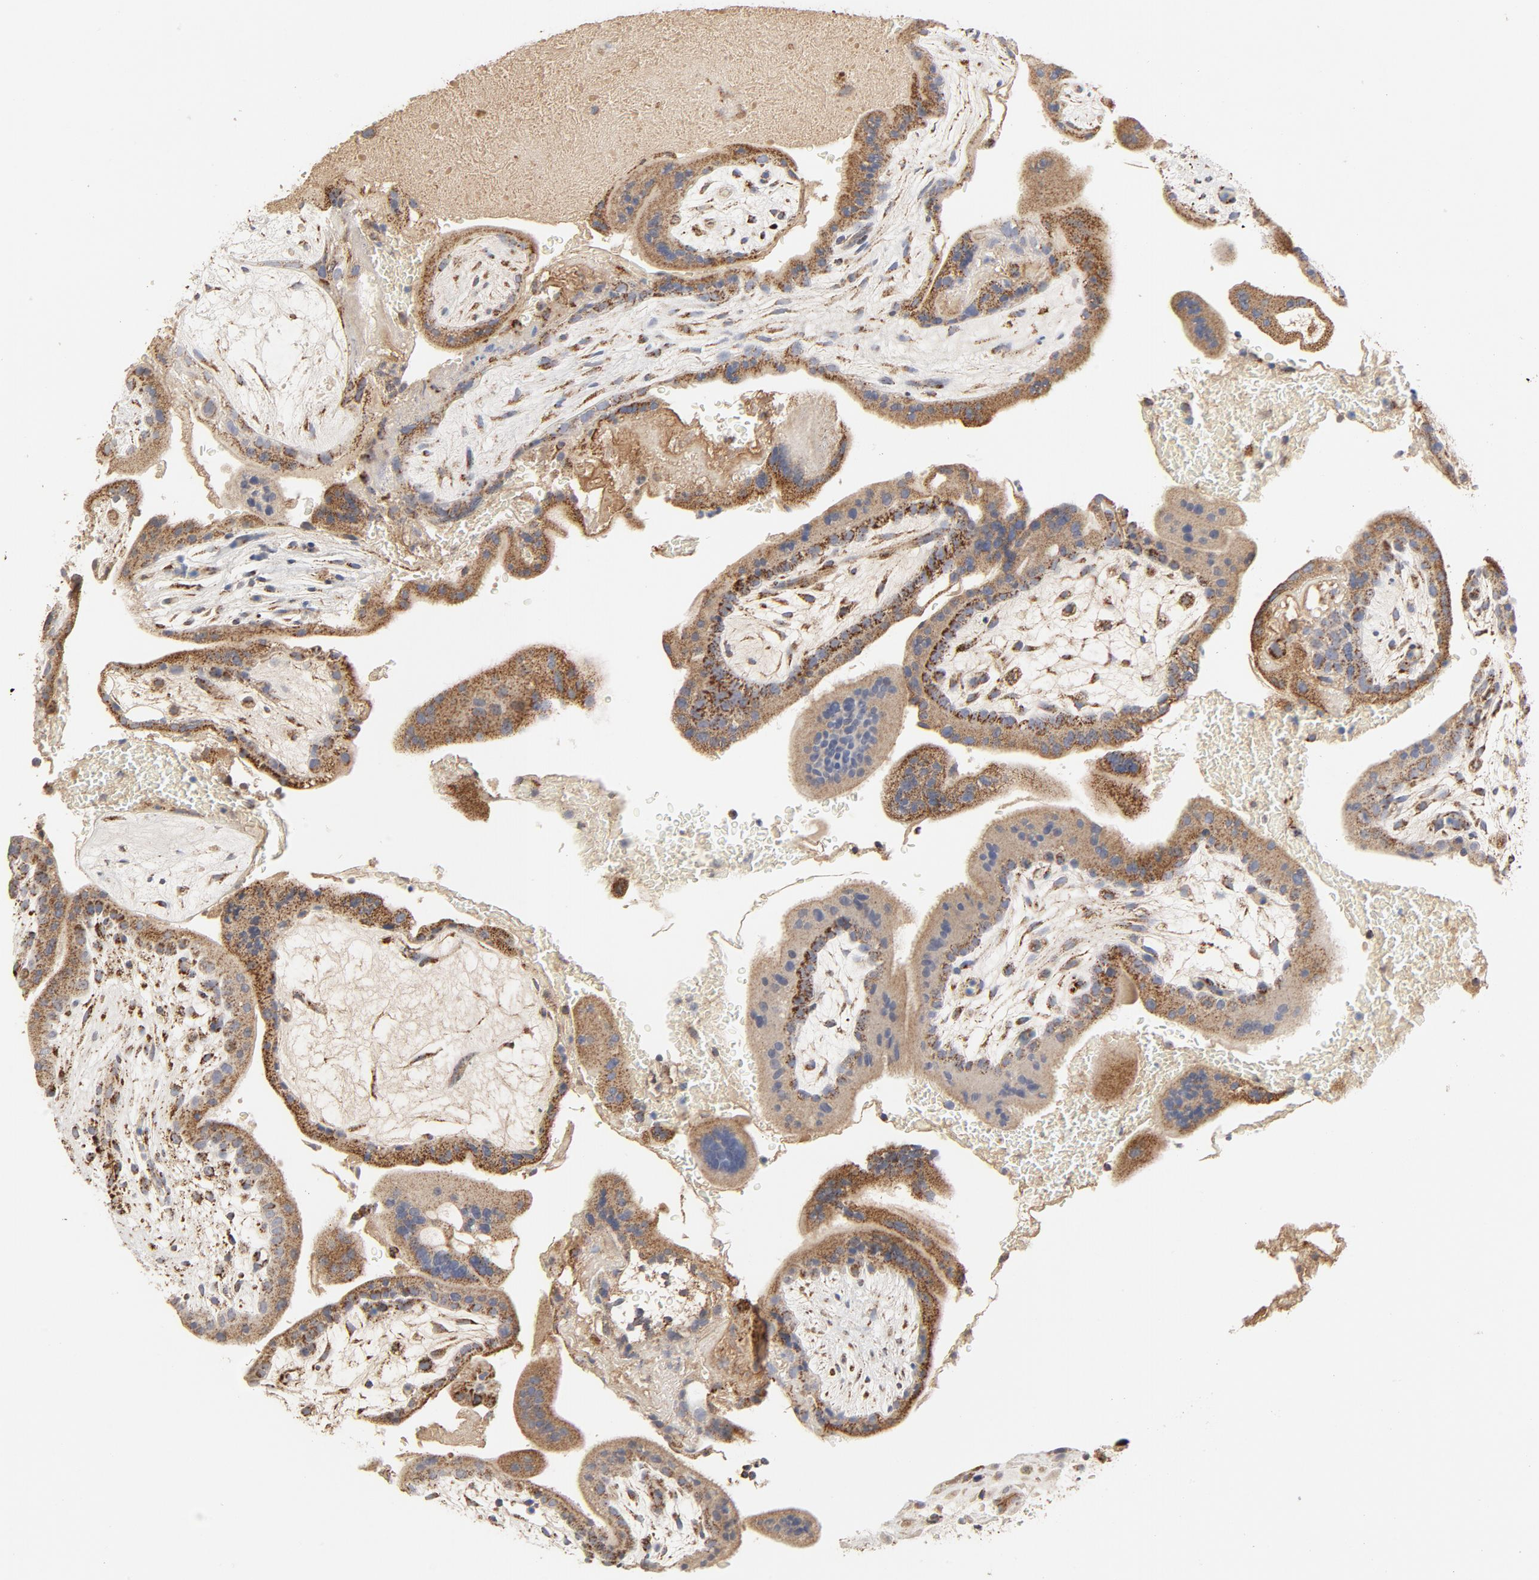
{"staining": {"intensity": "moderate", "quantity": ">75%", "location": "cytoplasmic/membranous"}, "tissue": "placenta", "cell_type": "Trophoblastic cells", "image_type": "normal", "snomed": [{"axis": "morphology", "description": "Normal tissue, NOS"}, {"axis": "topography", "description": "Placenta"}], "caption": "Trophoblastic cells show moderate cytoplasmic/membranous staining in about >75% of cells in normal placenta.", "gene": "PCNX4", "patient": {"sex": "female", "age": 35}}